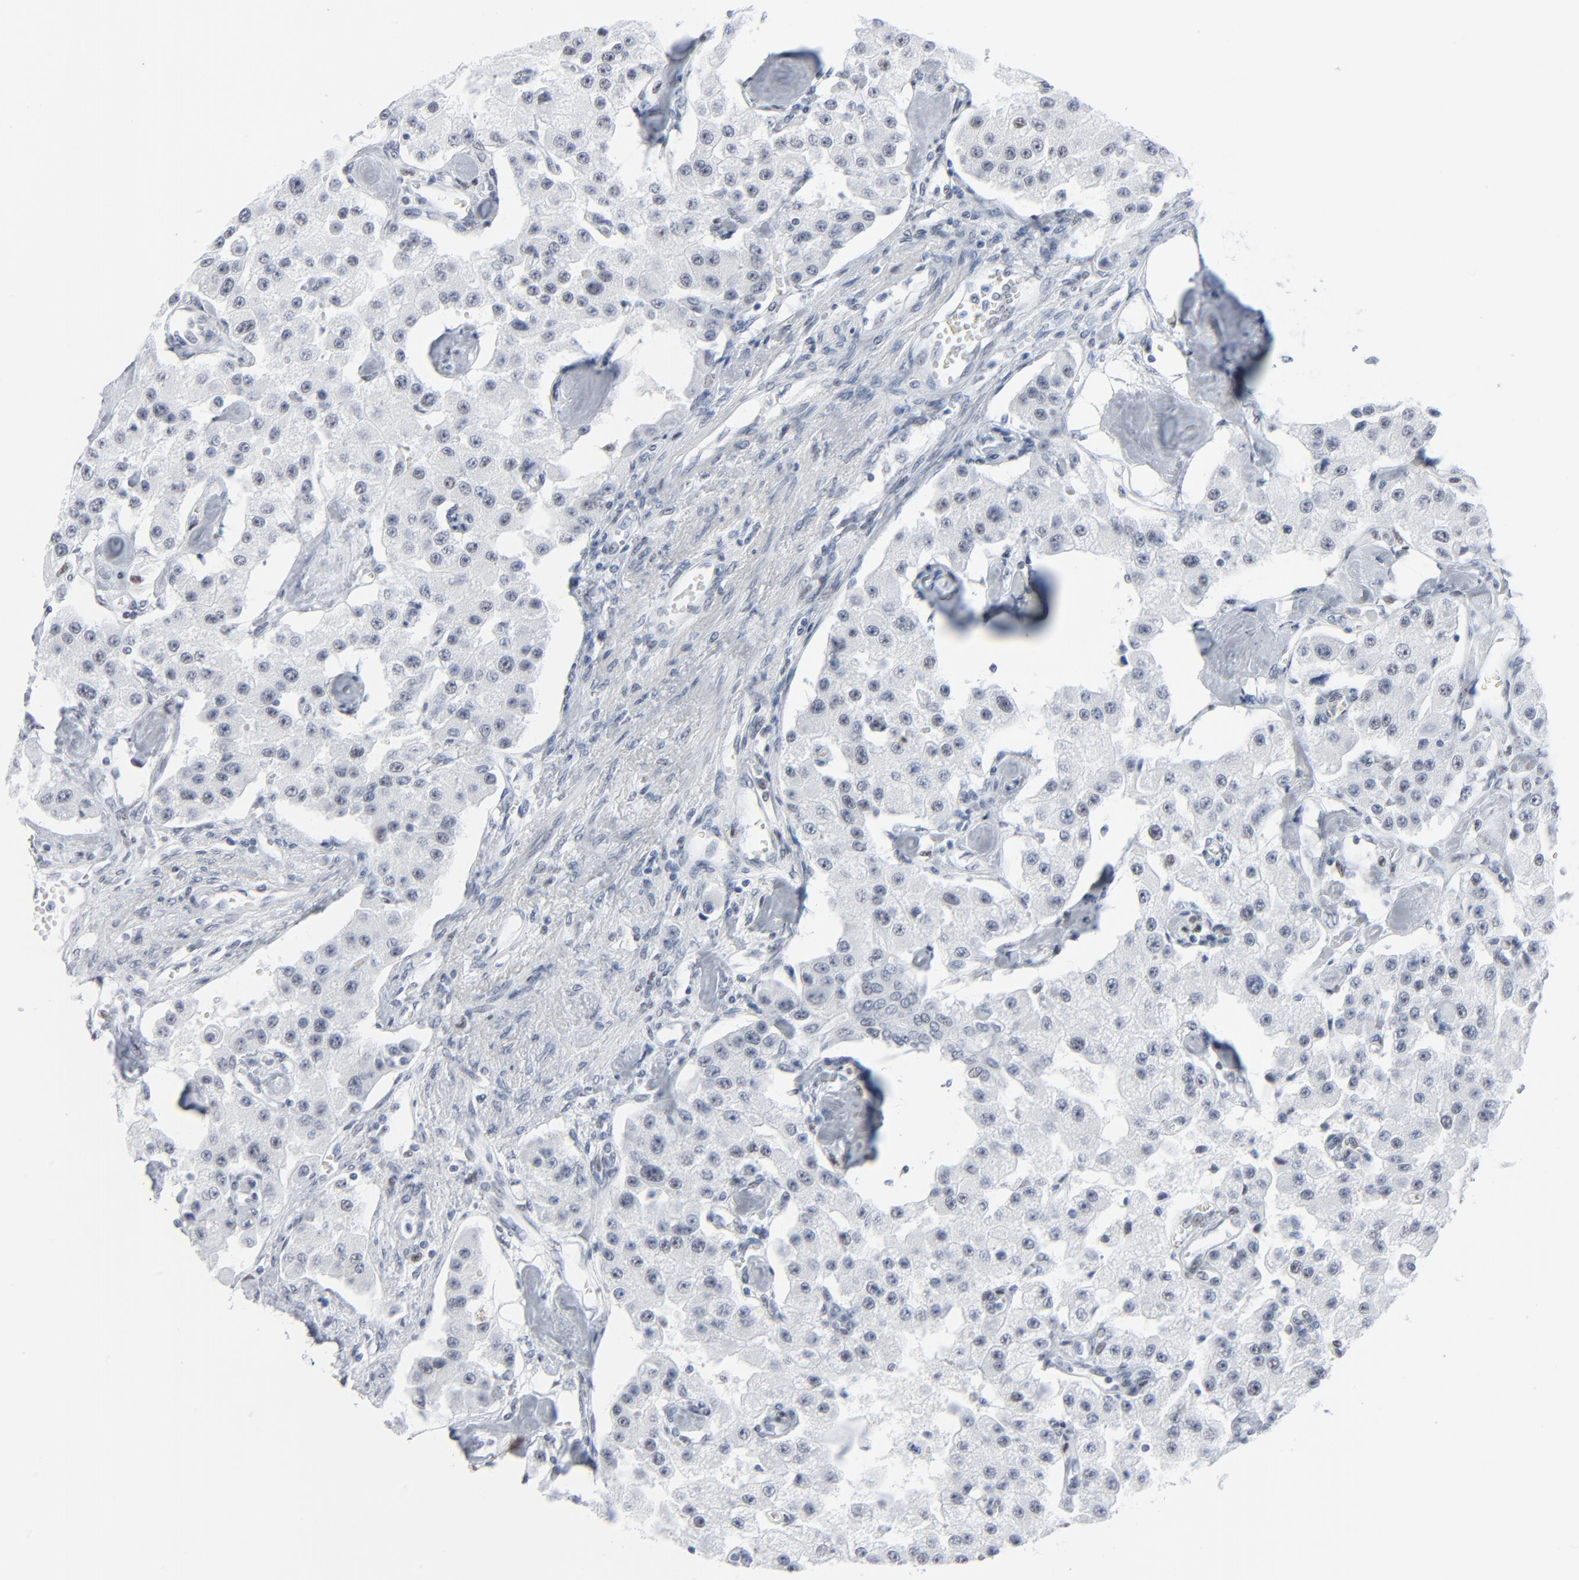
{"staining": {"intensity": "negative", "quantity": "none", "location": "none"}, "tissue": "carcinoid", "cell_type": "Tumor cells", "image_type": "cancer", "snomed": [{"axis": "morphology", "description": "Carcinoid, malignant, NOS"}, {"axis": "topography", "description": "Pancreas"}], "caption": "Protein analysis of carcinoid demonstrates no significant positivity in tumor cells.", "gene": "SIRT1", "patient": {"sex": "male", "age": 41}}